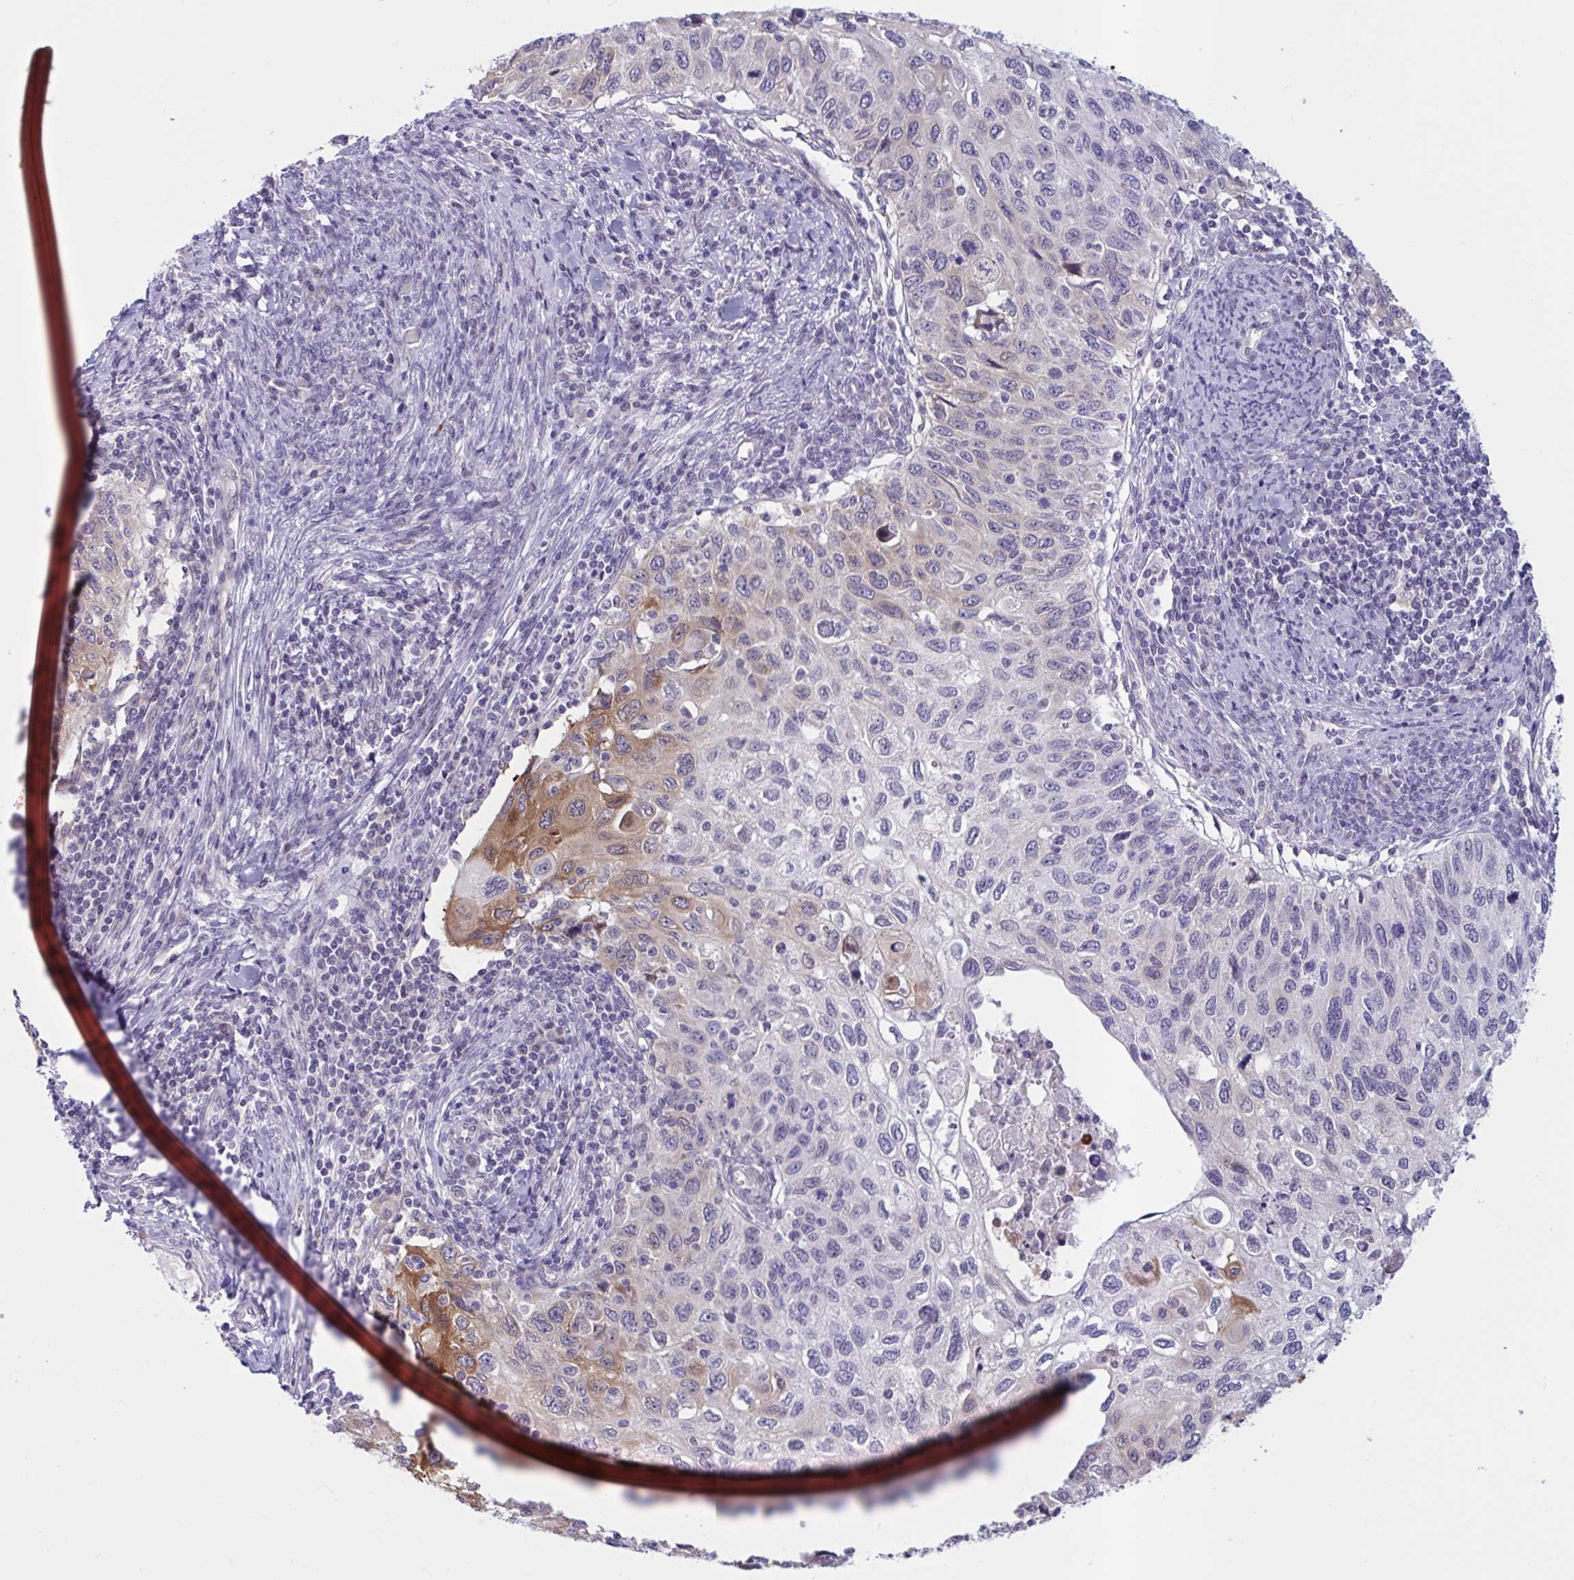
{"staining": {"intensity": "moderate", "quantity": "<25%", "location": "cytoplasmic/membranous"}, "tissue": "cervical cancer", "cell_type": "Tumor cells", "image_type": "cancer", "snomed": [{"axis": "morphology", "description": "Squamous cell carcinoma, NOS"}, {"axis": "topography", "description": "Cervix"}], "caption": "Protein staining of squamous cell carcinoma (cervical) tissue reveals moderate cytoplasmic/membranous positivity in about <25% of tumor cells.", "gene": "DOCK11", "patient": {"sex": "female", "age": 70}}